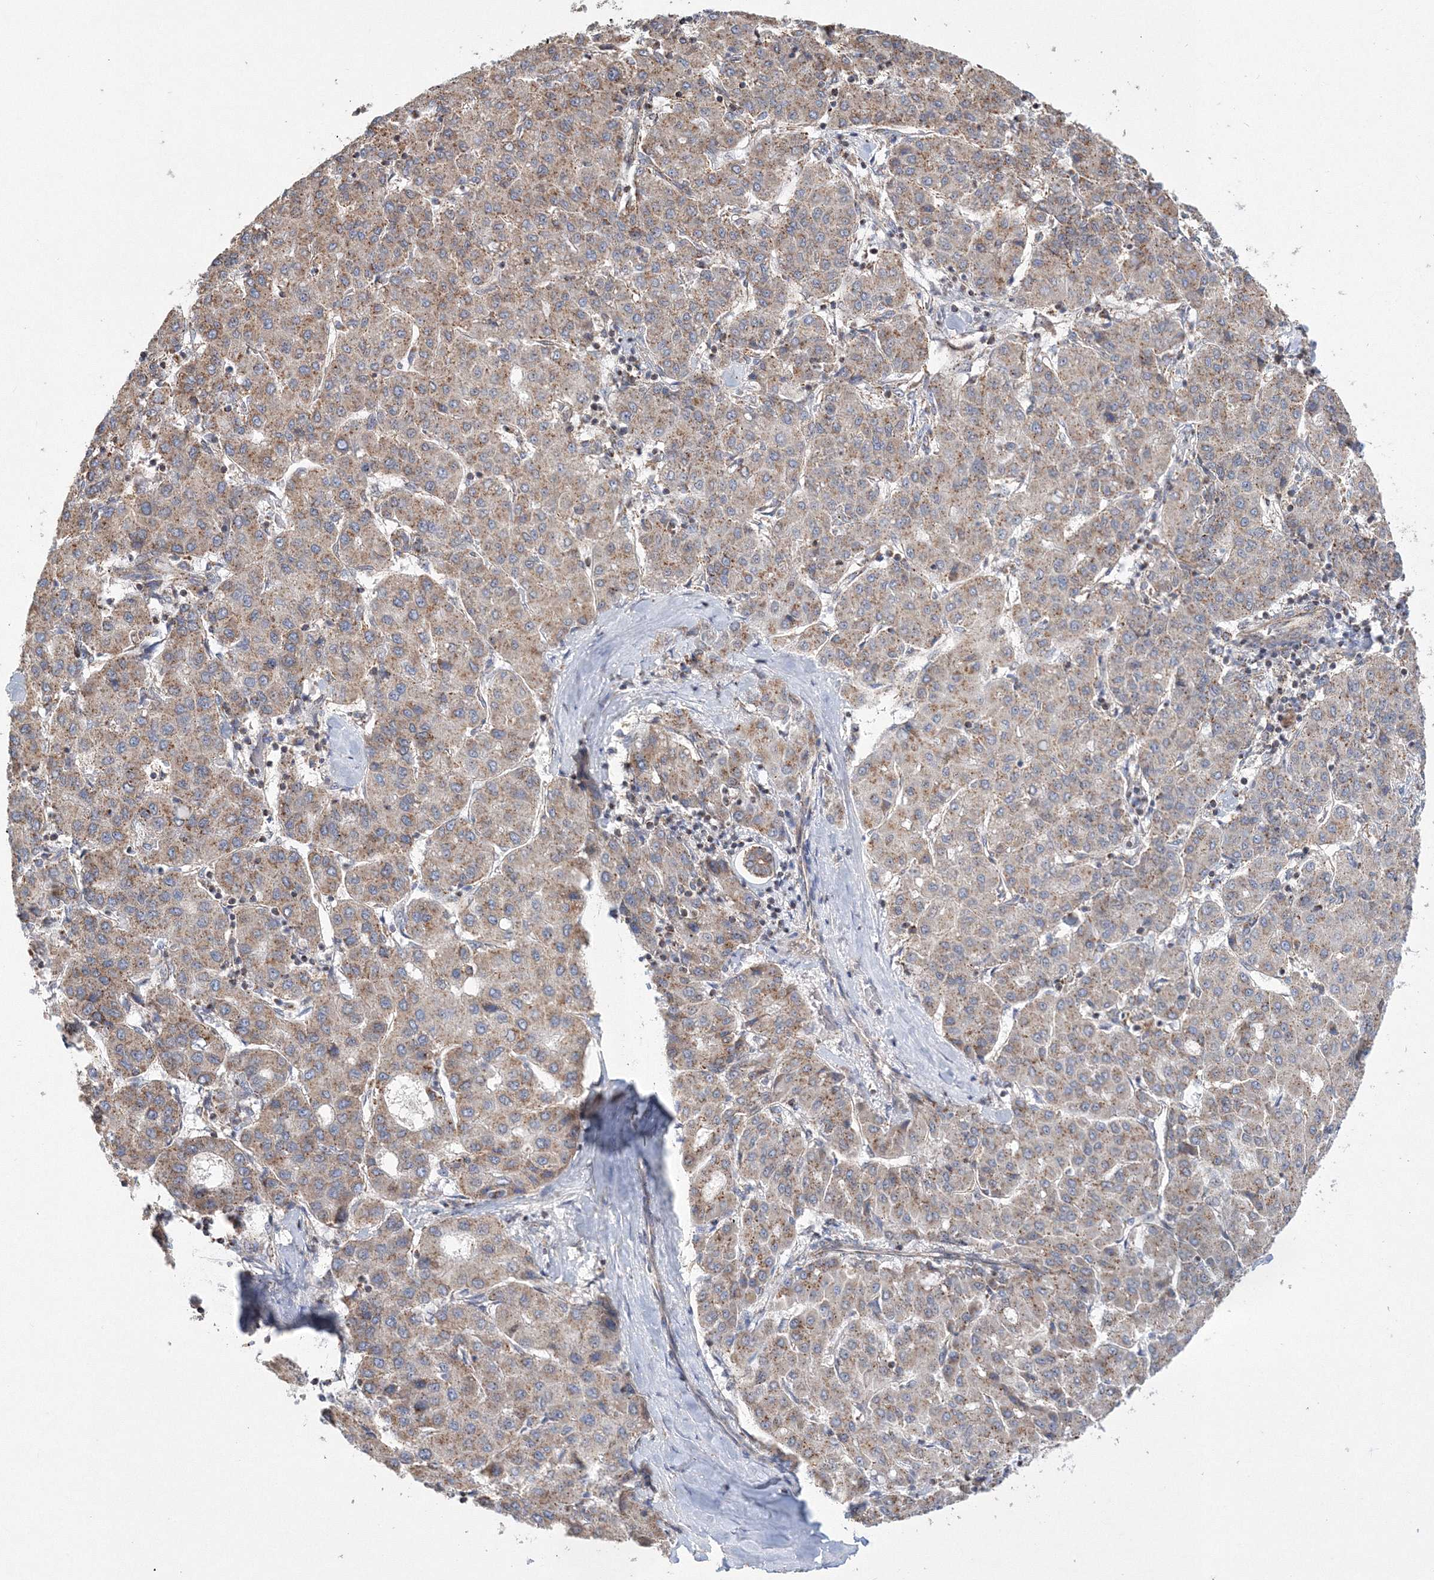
{"staining": {"intensity": "moderate", "quantity": ">75%", "location": "cytoplasmic/membranous"}, "tissue": "liver cancer", "cell_type": "Tumor cells", "image_type": "cancer", "snomed": [{"axis": "morphology", "description": "Carcinoma, Hepatocellular, NOS"}, {"axis": "topography", "description": "Liver"}], "caption": "Moderate cytoplasmic/membranous staining is present in about >75% of tumor cells in liver cancer (hepatocellular carcinoma).", "gene": "AASDH", "patient": {"sex": "male", "age": 65}}